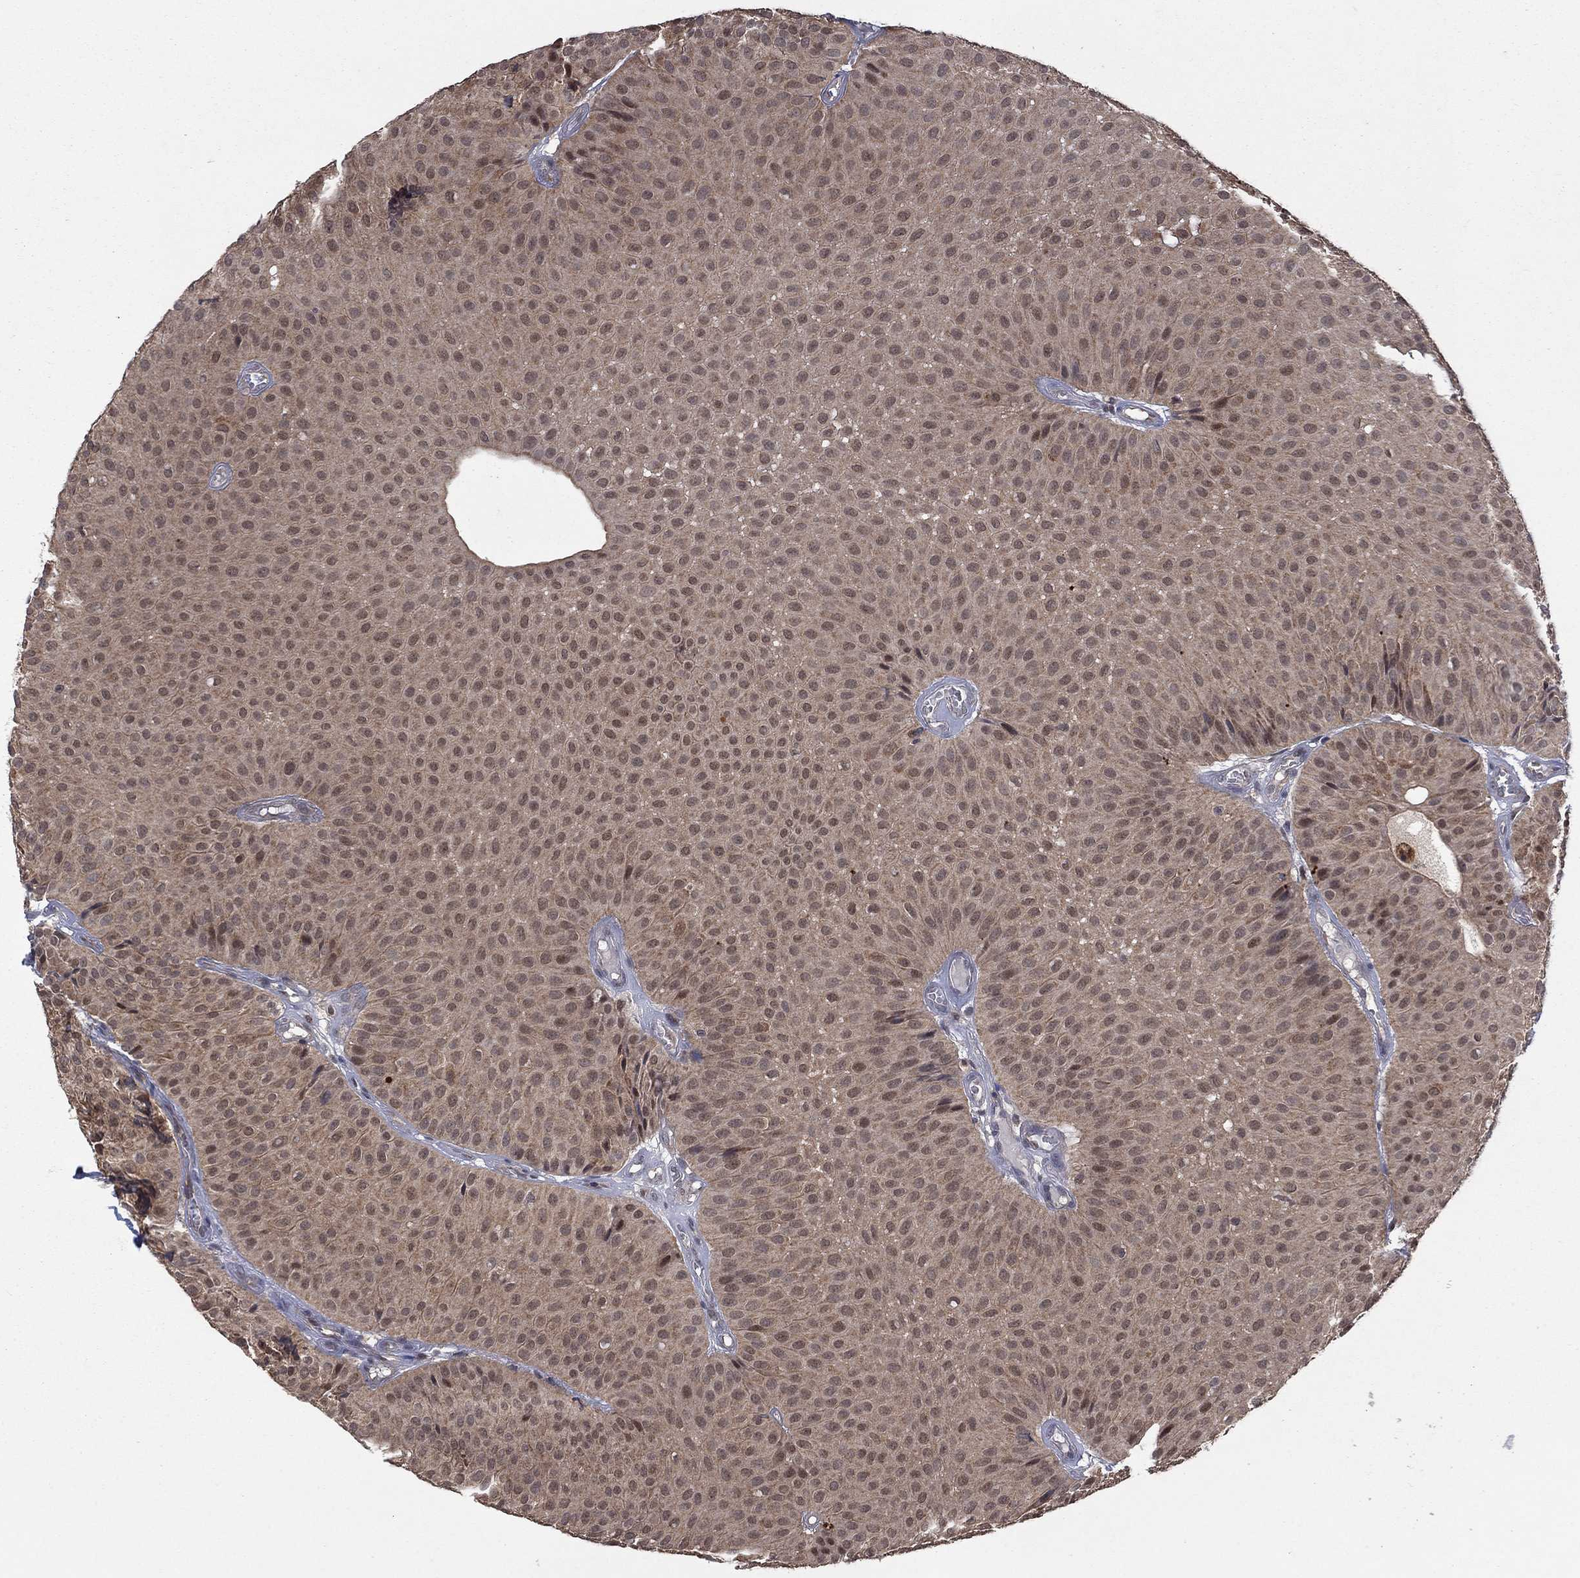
{"staining": {"intensity": "weak", "quantity": "25%-75%", "location": "cytoplasmic/membranous,nuclear"}, "tissue": "urothelial cancer", "cell_type": "Tumor cells", "image_type": "cancer", "snomed": [{"axis": "morphology", "description": "Urothelial carcinoma, Low grade"}, {"axis": "topography", "description": "Urinary bladder"}], "caption": "Weak cytoplasmic/membranous and nuclear positivity for a protein is present in approximately 25%-75% of tumor cells of urothelial cancer using immunohistochemistry (IHC).", "gene": "IAH1", "patient": {"sex": "male", "age": 64}}